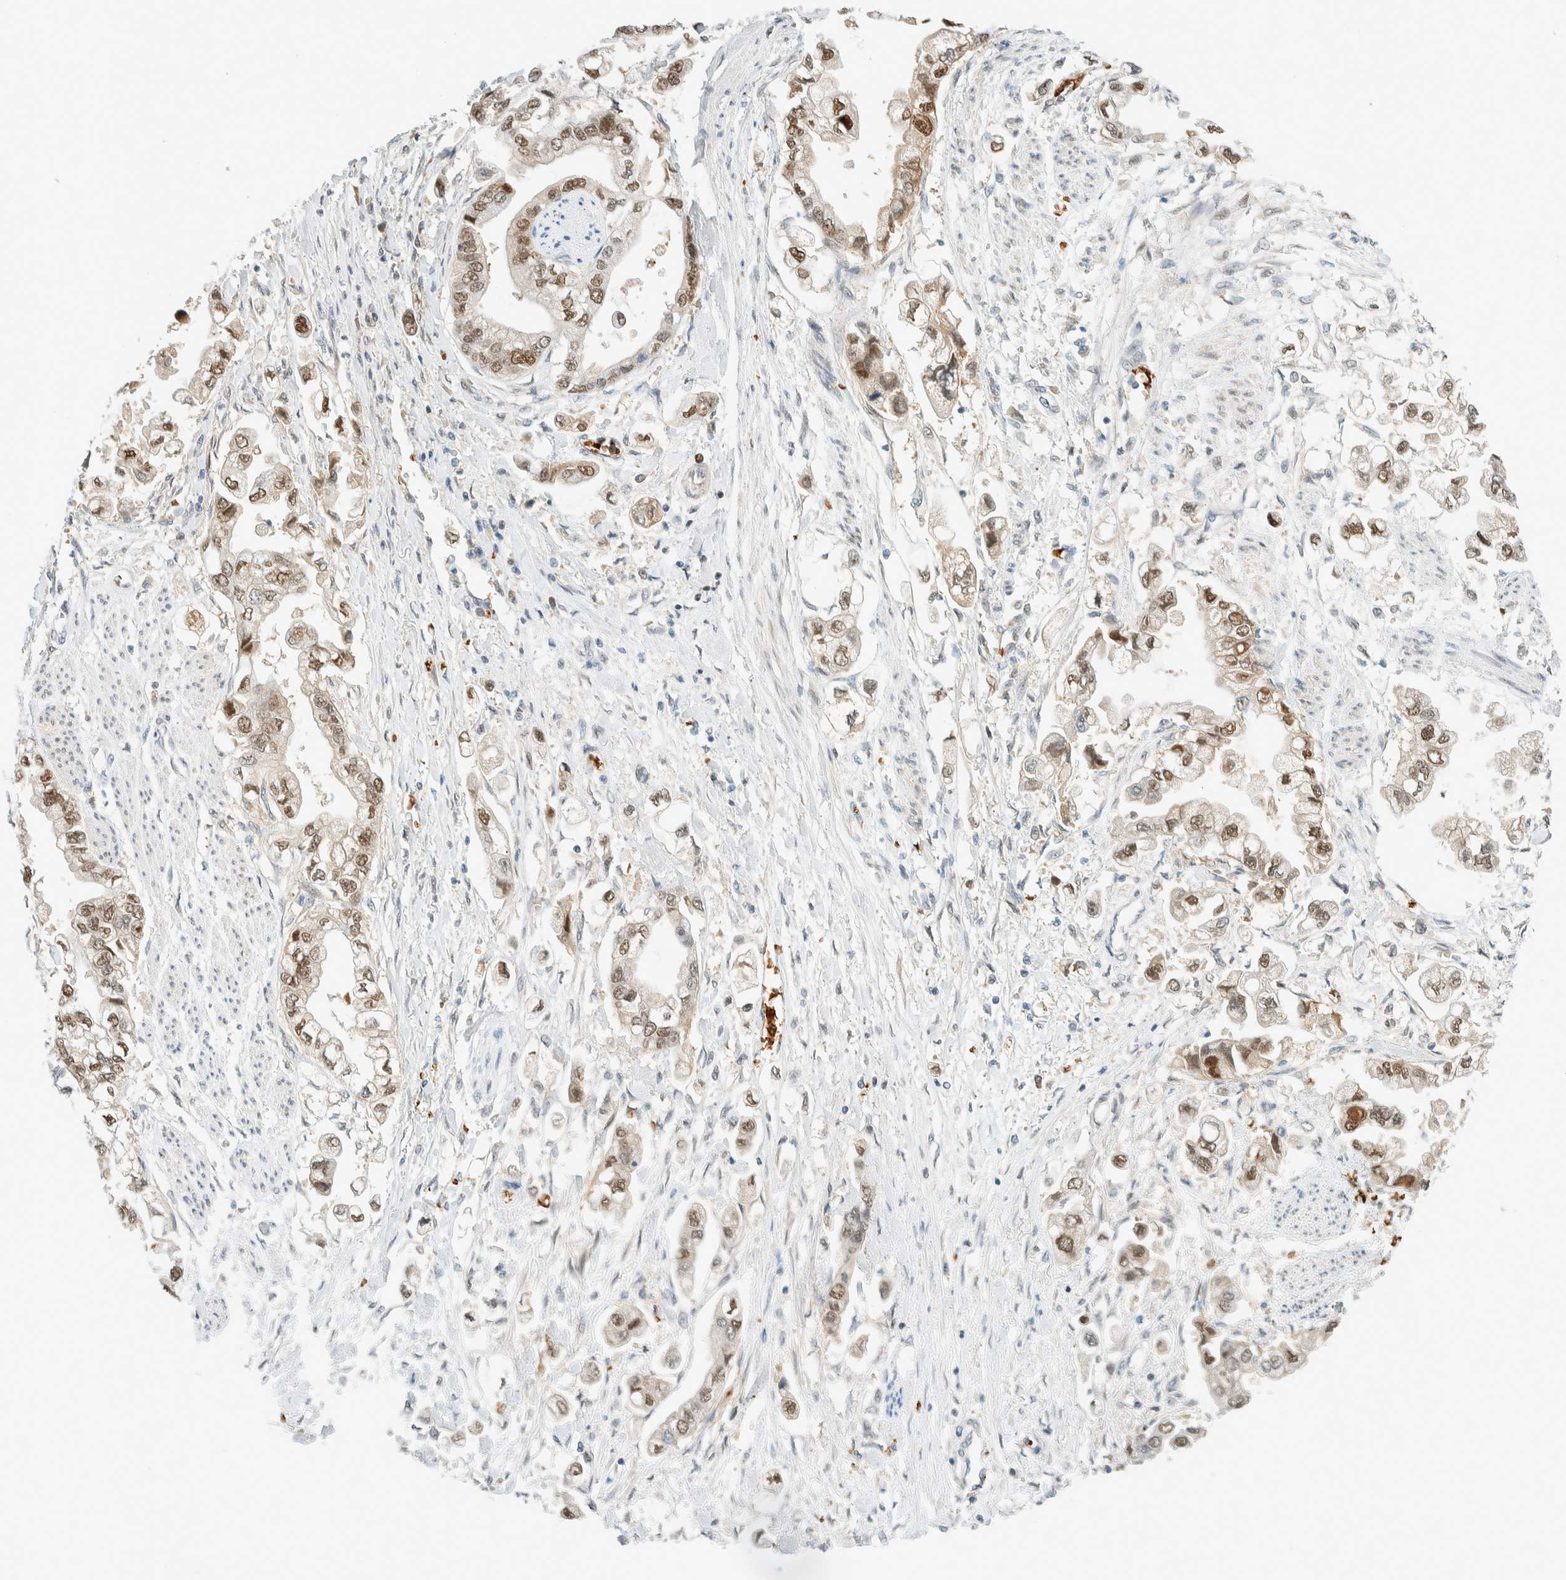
{"staining": {"intensity": "weak", "quantity": ">75%", "location": "nuclear"}, "tissue": "stomach cancer", "cell_type": "Tumor cells", "image_type": "cancer", "snomed": [{"axis": "morphology", "description": "Normal tissue, NOS"}, {"axis": "morphology", "description": "Adenocarcinoma, NOS"}, {"axis": "topography", "description": "Stomach"}], "caption": "Weak nuclear staining for a protein is present in approximately >75% of tumor cells of adenocarcinoma (stomach) using immunohistochemistry.", "gene": "TSTD2", "patient": {"sex": "male", "age": 62}}